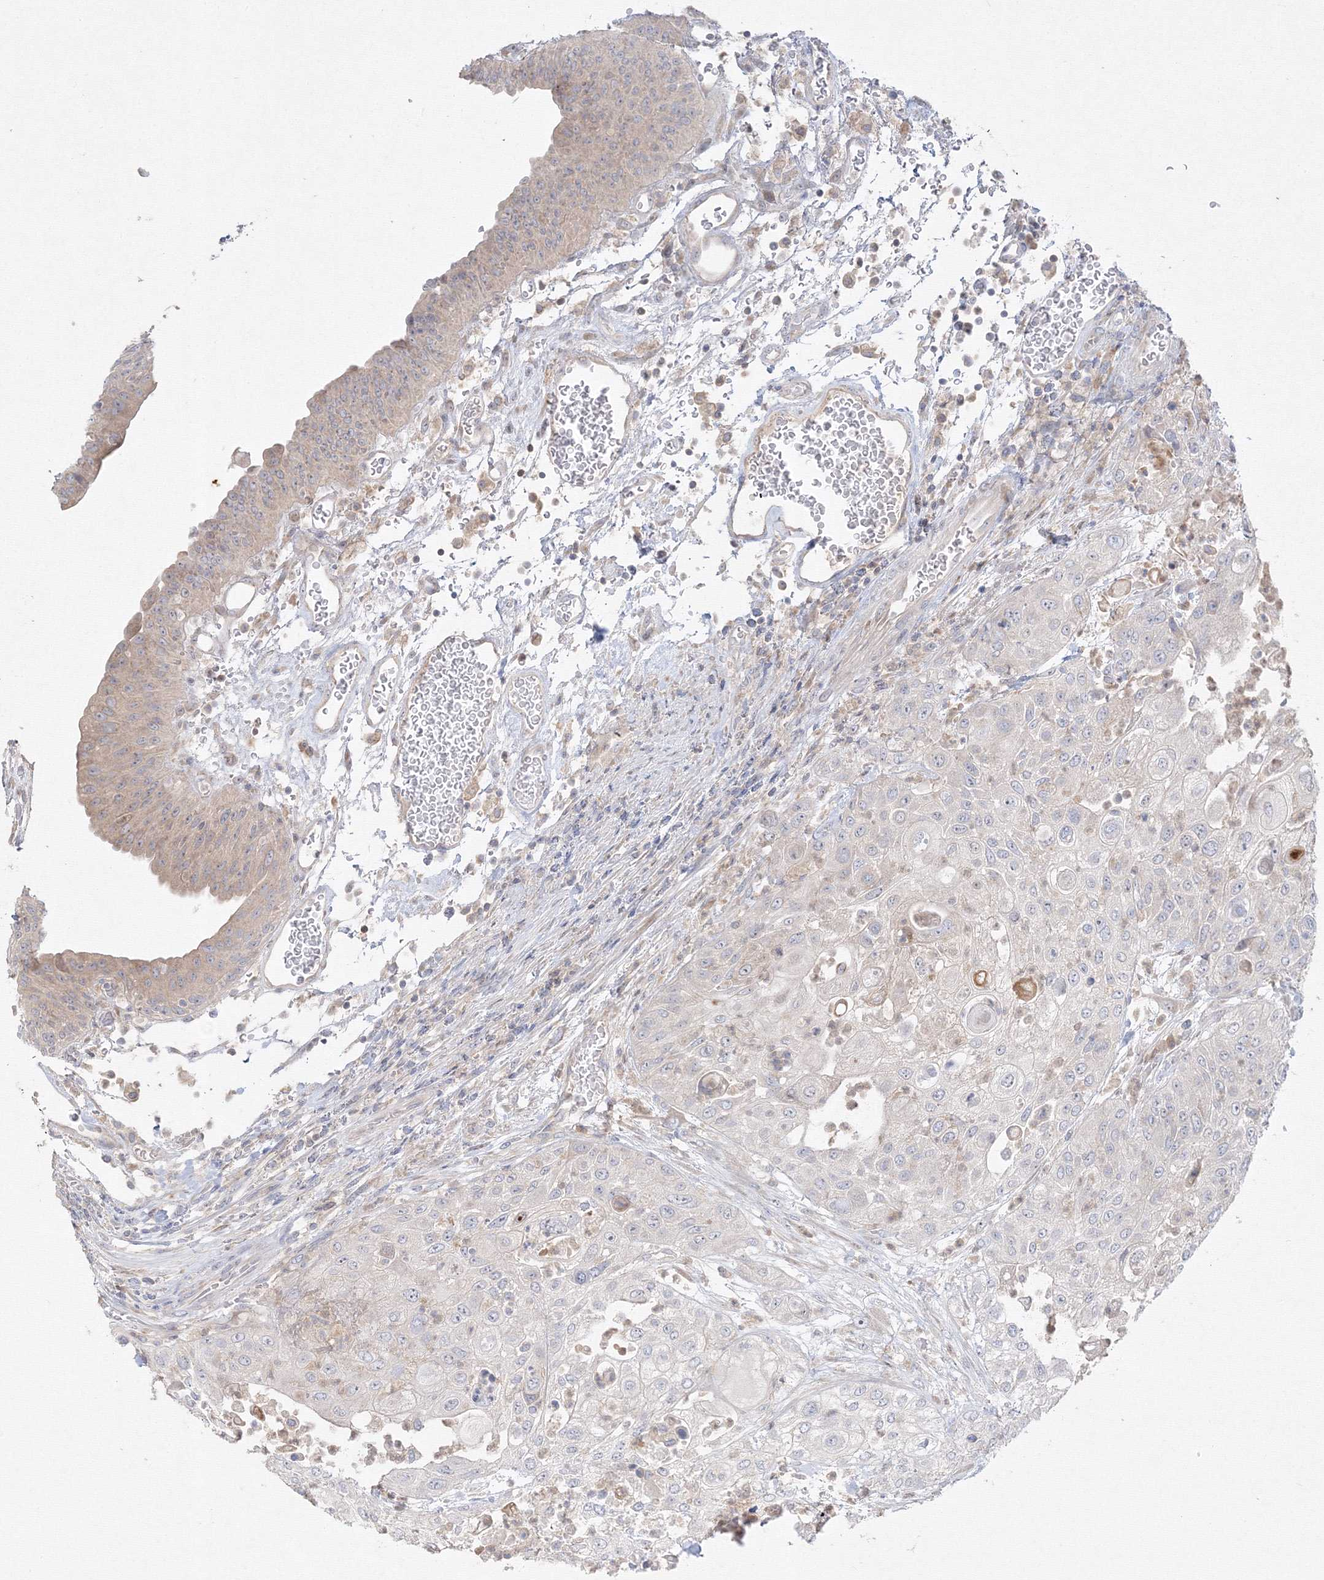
{"staining": {"intensity": "negative", "quantity": "none", "location": "none"}, "tissue": "urothelial cancer", "cell_type": "Tumor cells", "image_type": "cancer", "snomed": [{"axis": "morphology", "description": "Urothelial carcinoma, High grade"}, {"axis": "topography", "description": "Urinary bladder"}], "caption": "This is a micrograph of immunohistochemistry (IHC) staining of high-grade urothelial carcinoma, which shows no positivity in tumor cells.", "gene": "FBXL8", "patient": {"sex": "female", "age": 79}}